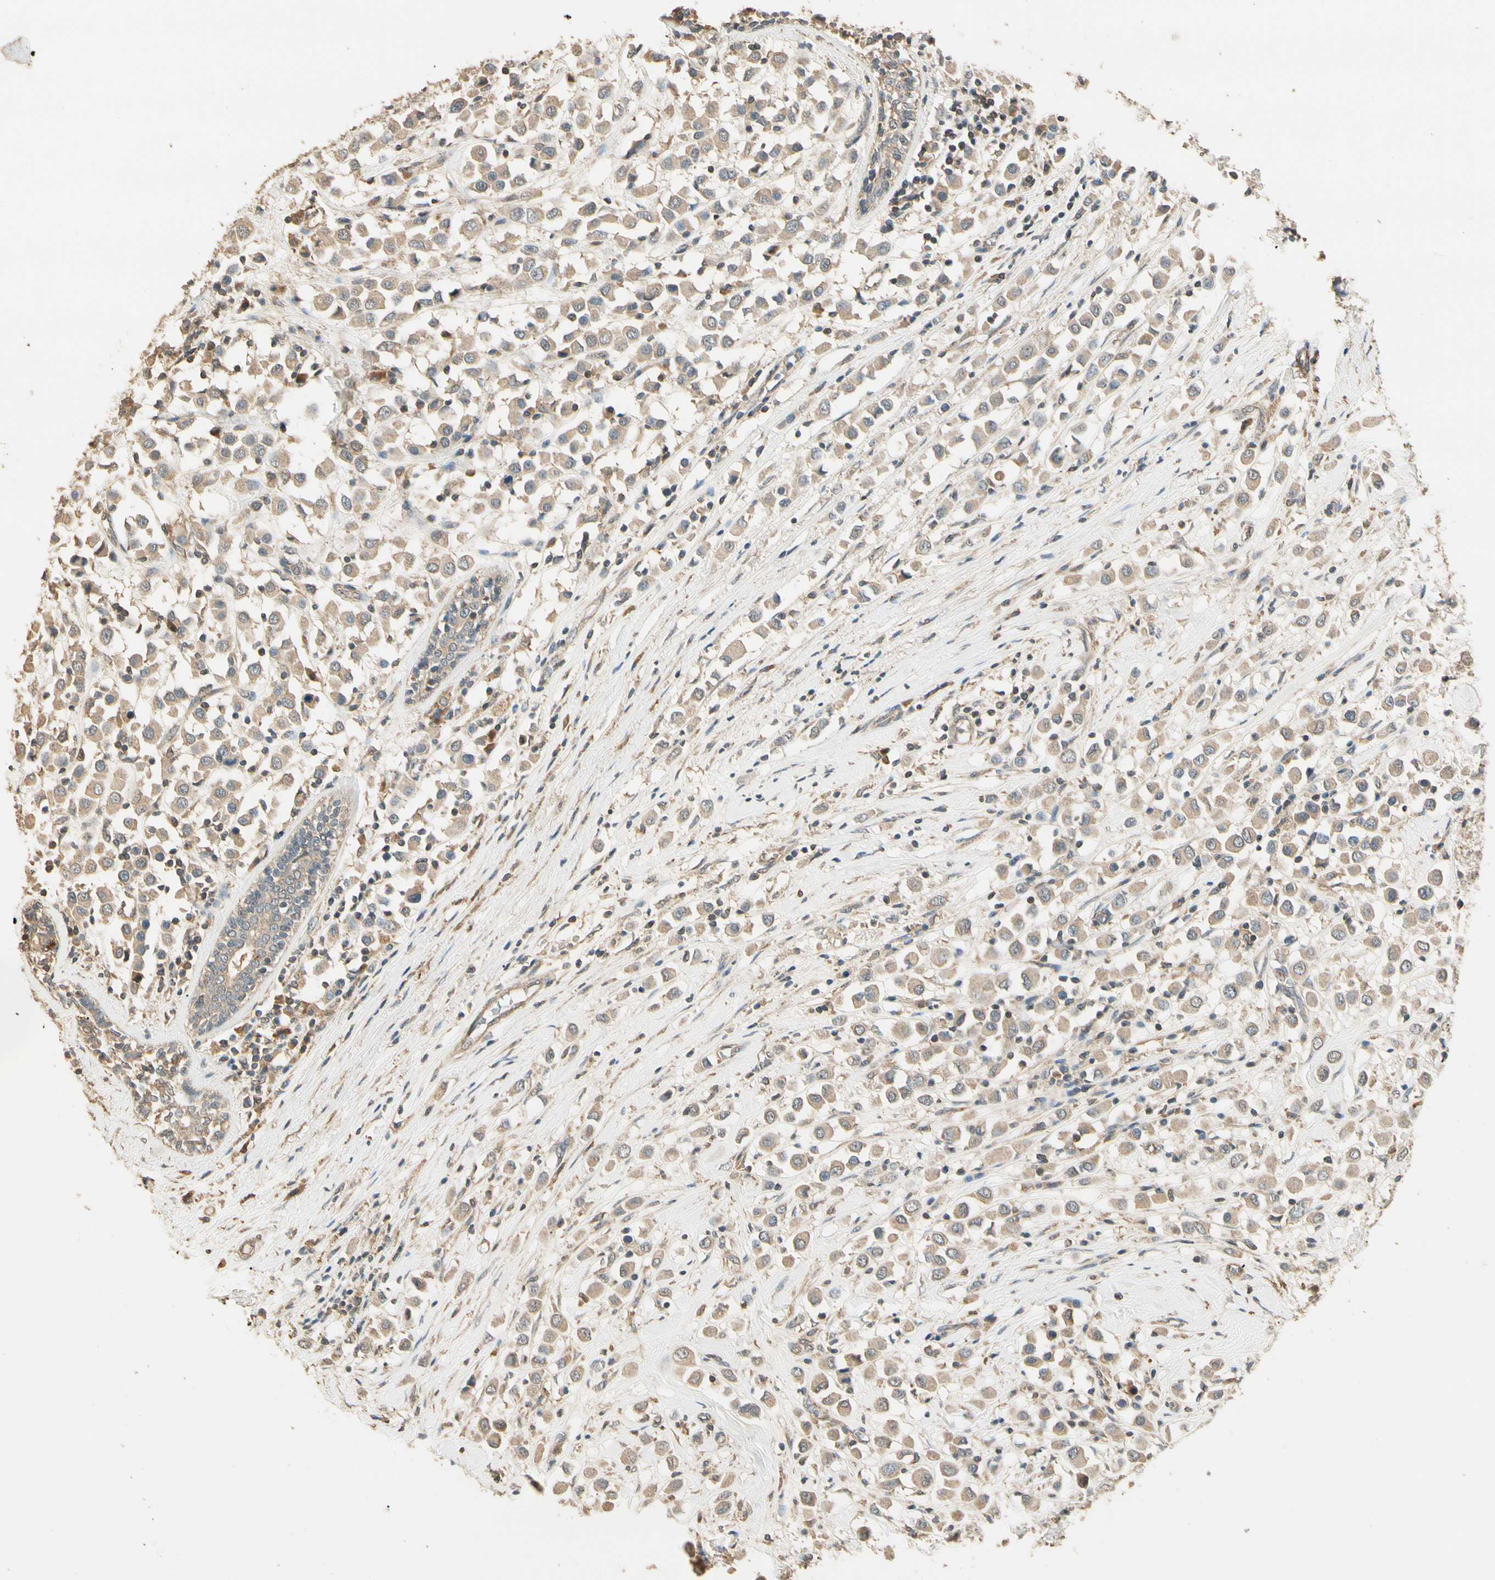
{"staining": {"intensity": "weak", "quantity": ">75%", "location": "cytoplasmic/membranous"}, "tissue": "breast cancer", "cell_type": "Tumor cells", "image_type": "cancer", "snomed": [{"axis": "morphology", "description": "Duct carcinoma"}, {"axis": "topography", "description": "Breast"}], "caption": "Protein positivity by IHC shows weak cytoplasmic/membranous expression in about >75% of tumor cells in breast cancer. Immunohistochemistry stains the protein in brown and the nuclei are stained blue.", "gene": "CDH6", "patient": {"sex": "female", "age": 61}}